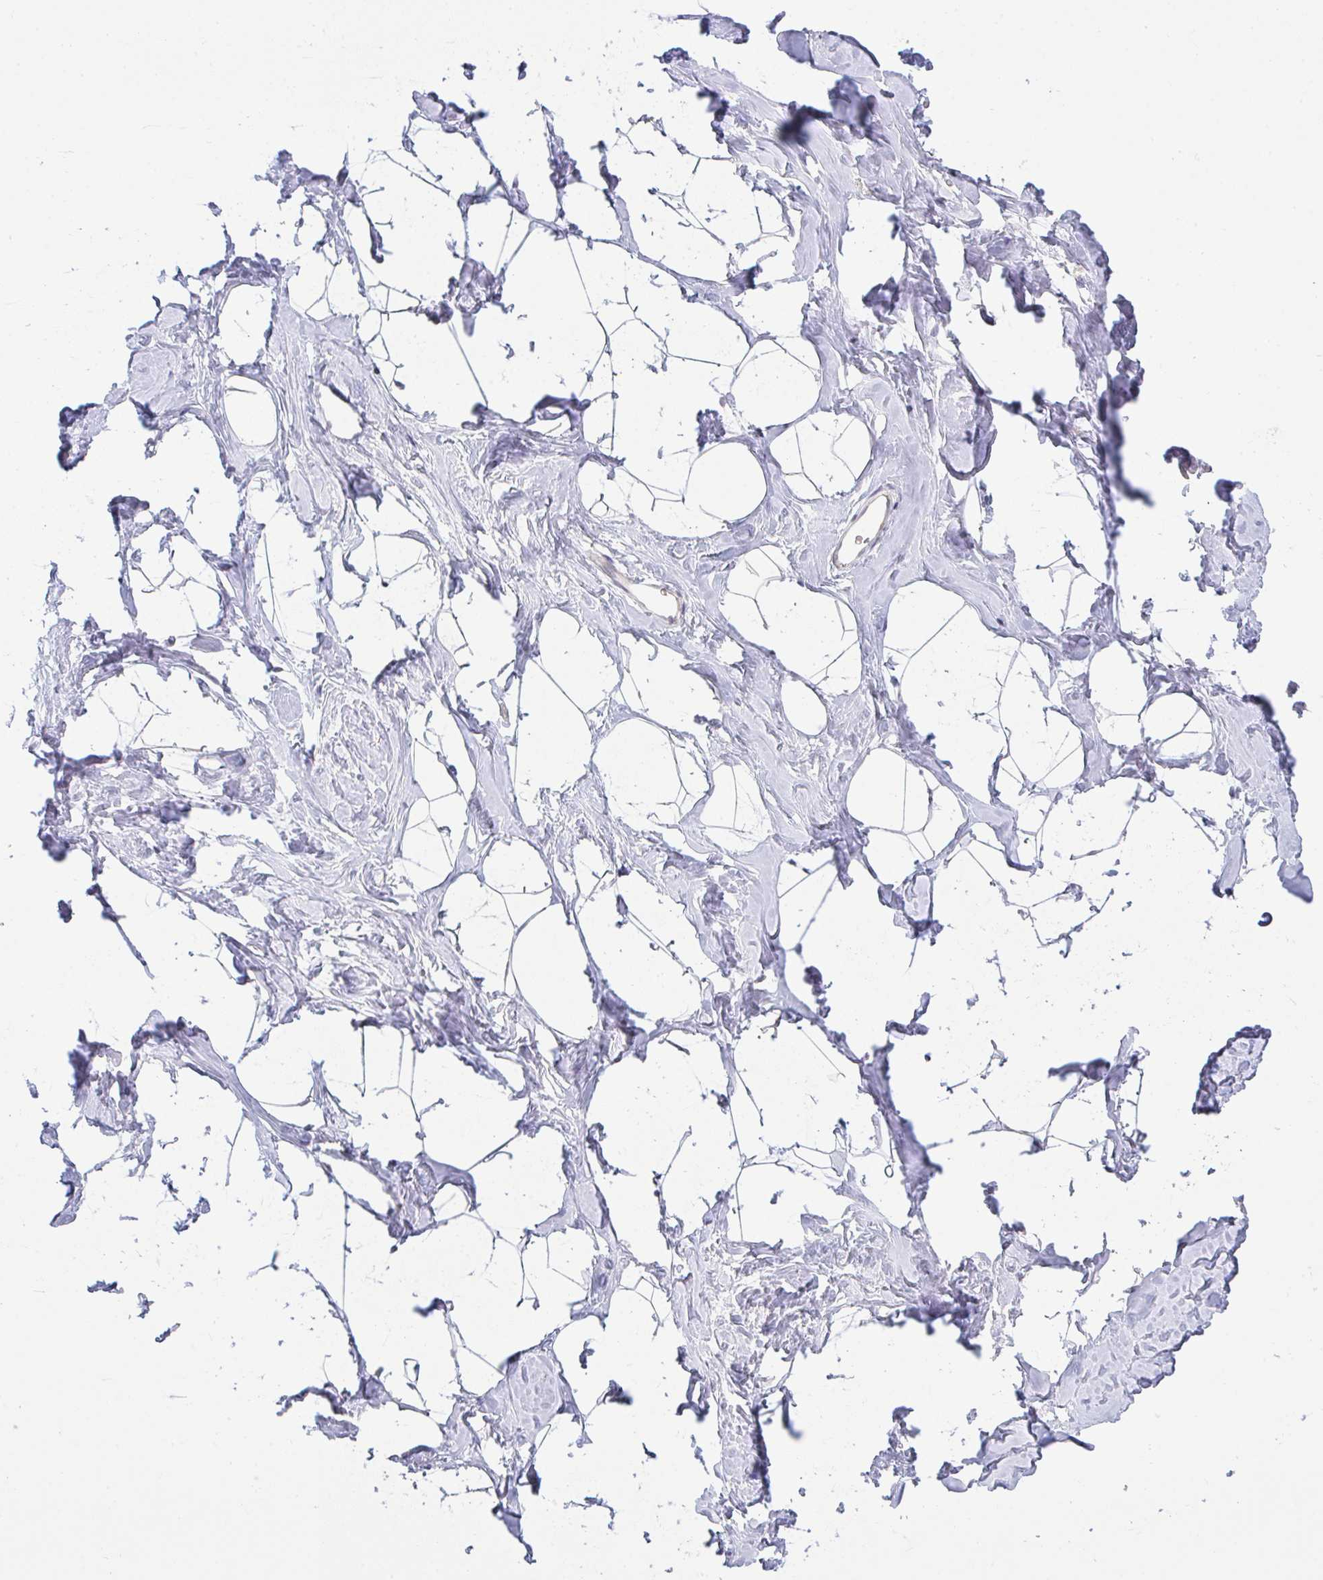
{"staining": {"intensity": "negative", "quantity": "none", "location": "none"}, "tissue": "breast", "cell_type": "Adipocytes", "image_type": "normal", "snomed": [{"axis": "morphology", "description": "Normal tissue, NOS"}, {"axis": "topography", "description": "Breast"}], "caption": "Protein analysis of benign breast shows no significant staining in adipocytes. Nuclei are stained in blue.", "gene": "CSE1L", "patient": {"sex": "female", "age": 32}}